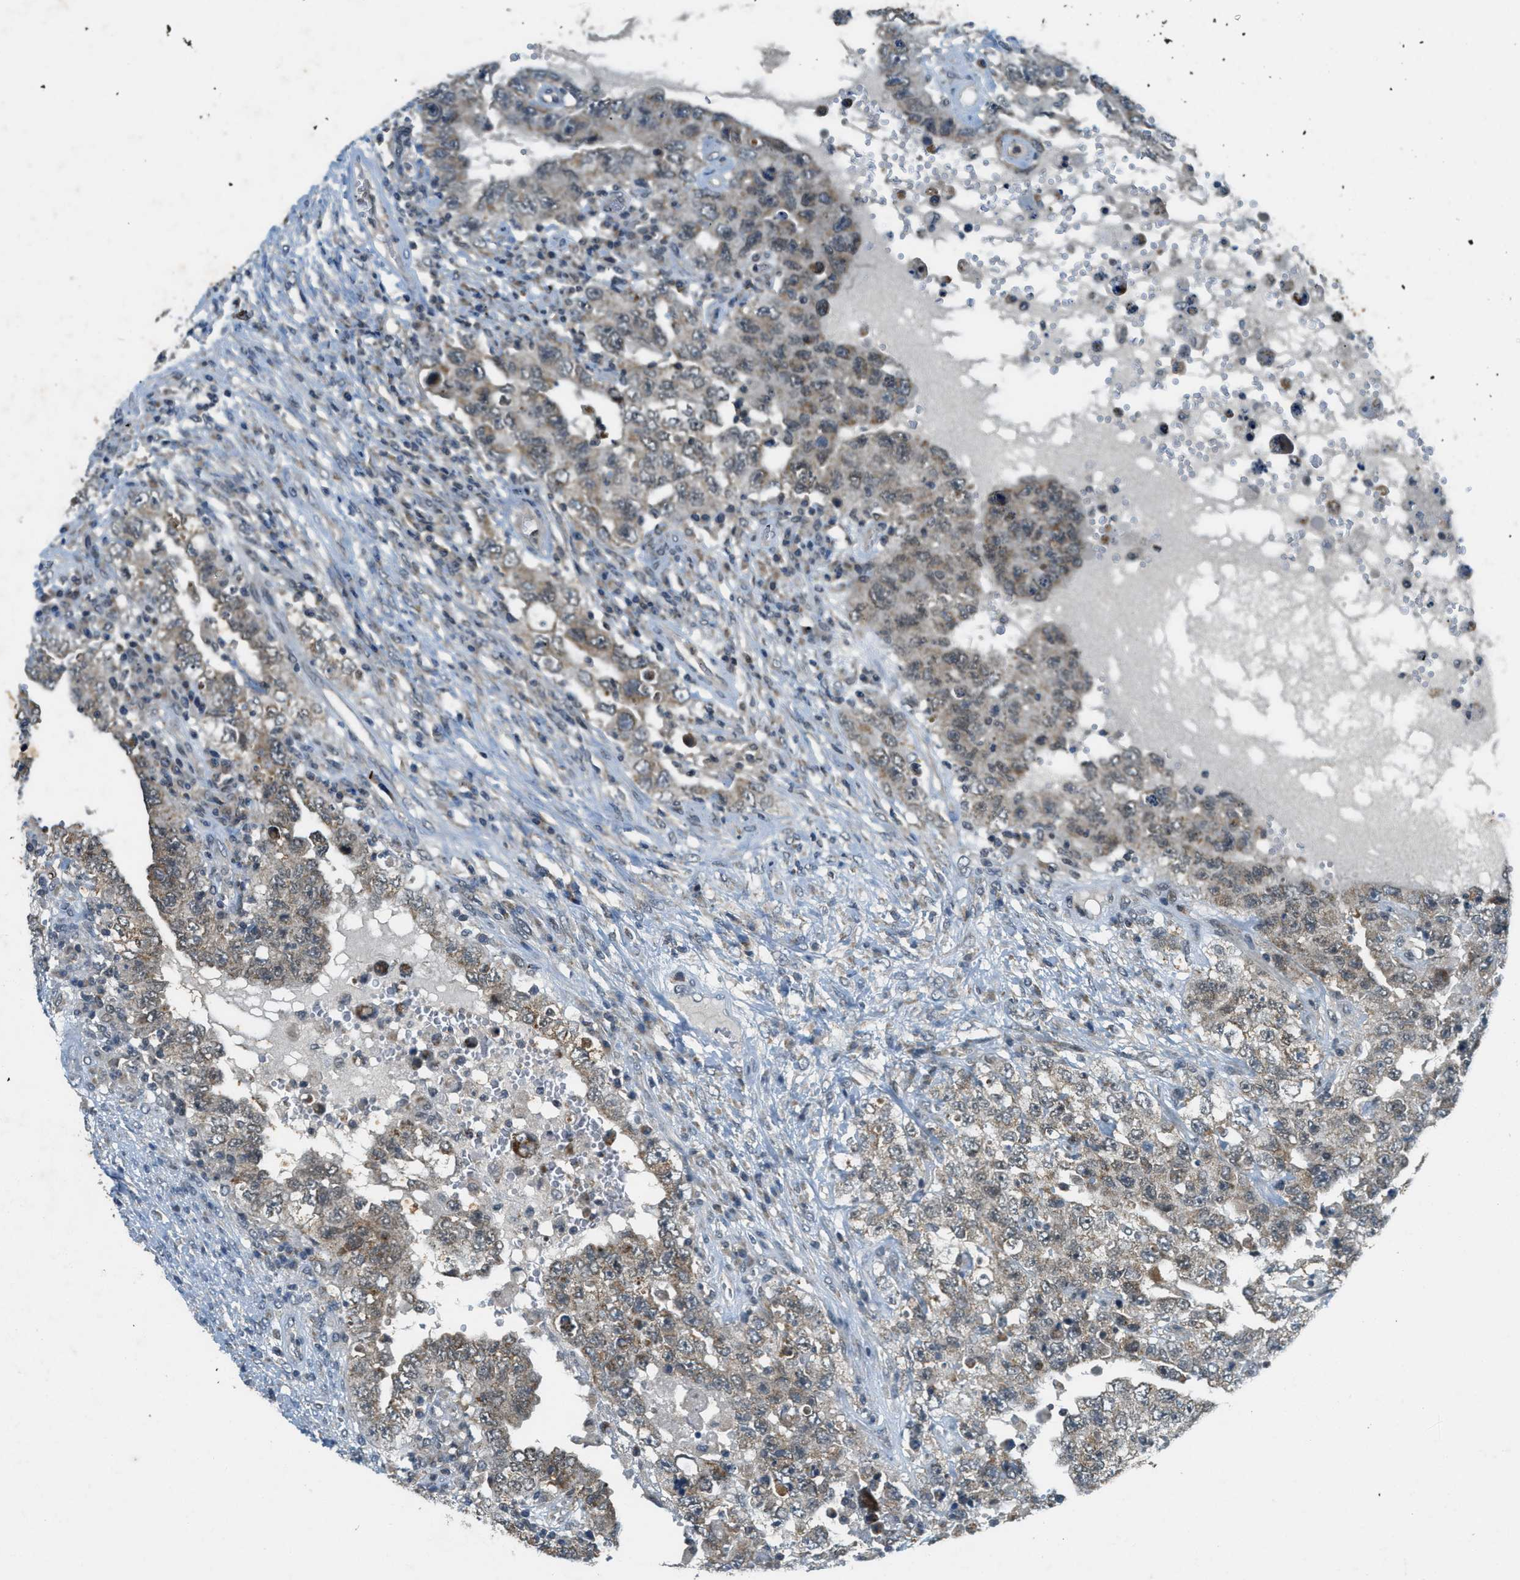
{"staining": {"intensity": "weak", "quantity": "25%-75%", "location": "cytoplasmic/membranous"}, "tissue": "testis cancer", "cell_type": "Tumor cells", "image_type": "cancer", "snomed": [{"axis": "morphology", "description": "Carcinoma, Embryonal, NOS"}, {"axis": "topography", "description": "Testis"}], "caption": "Weak cytoplasmic/membranous protein staining is identified in about 25%-75% of tumor cells in testis cancer.", "gene": "TCF20", "patient": {"sex": "male", "age": 26}}